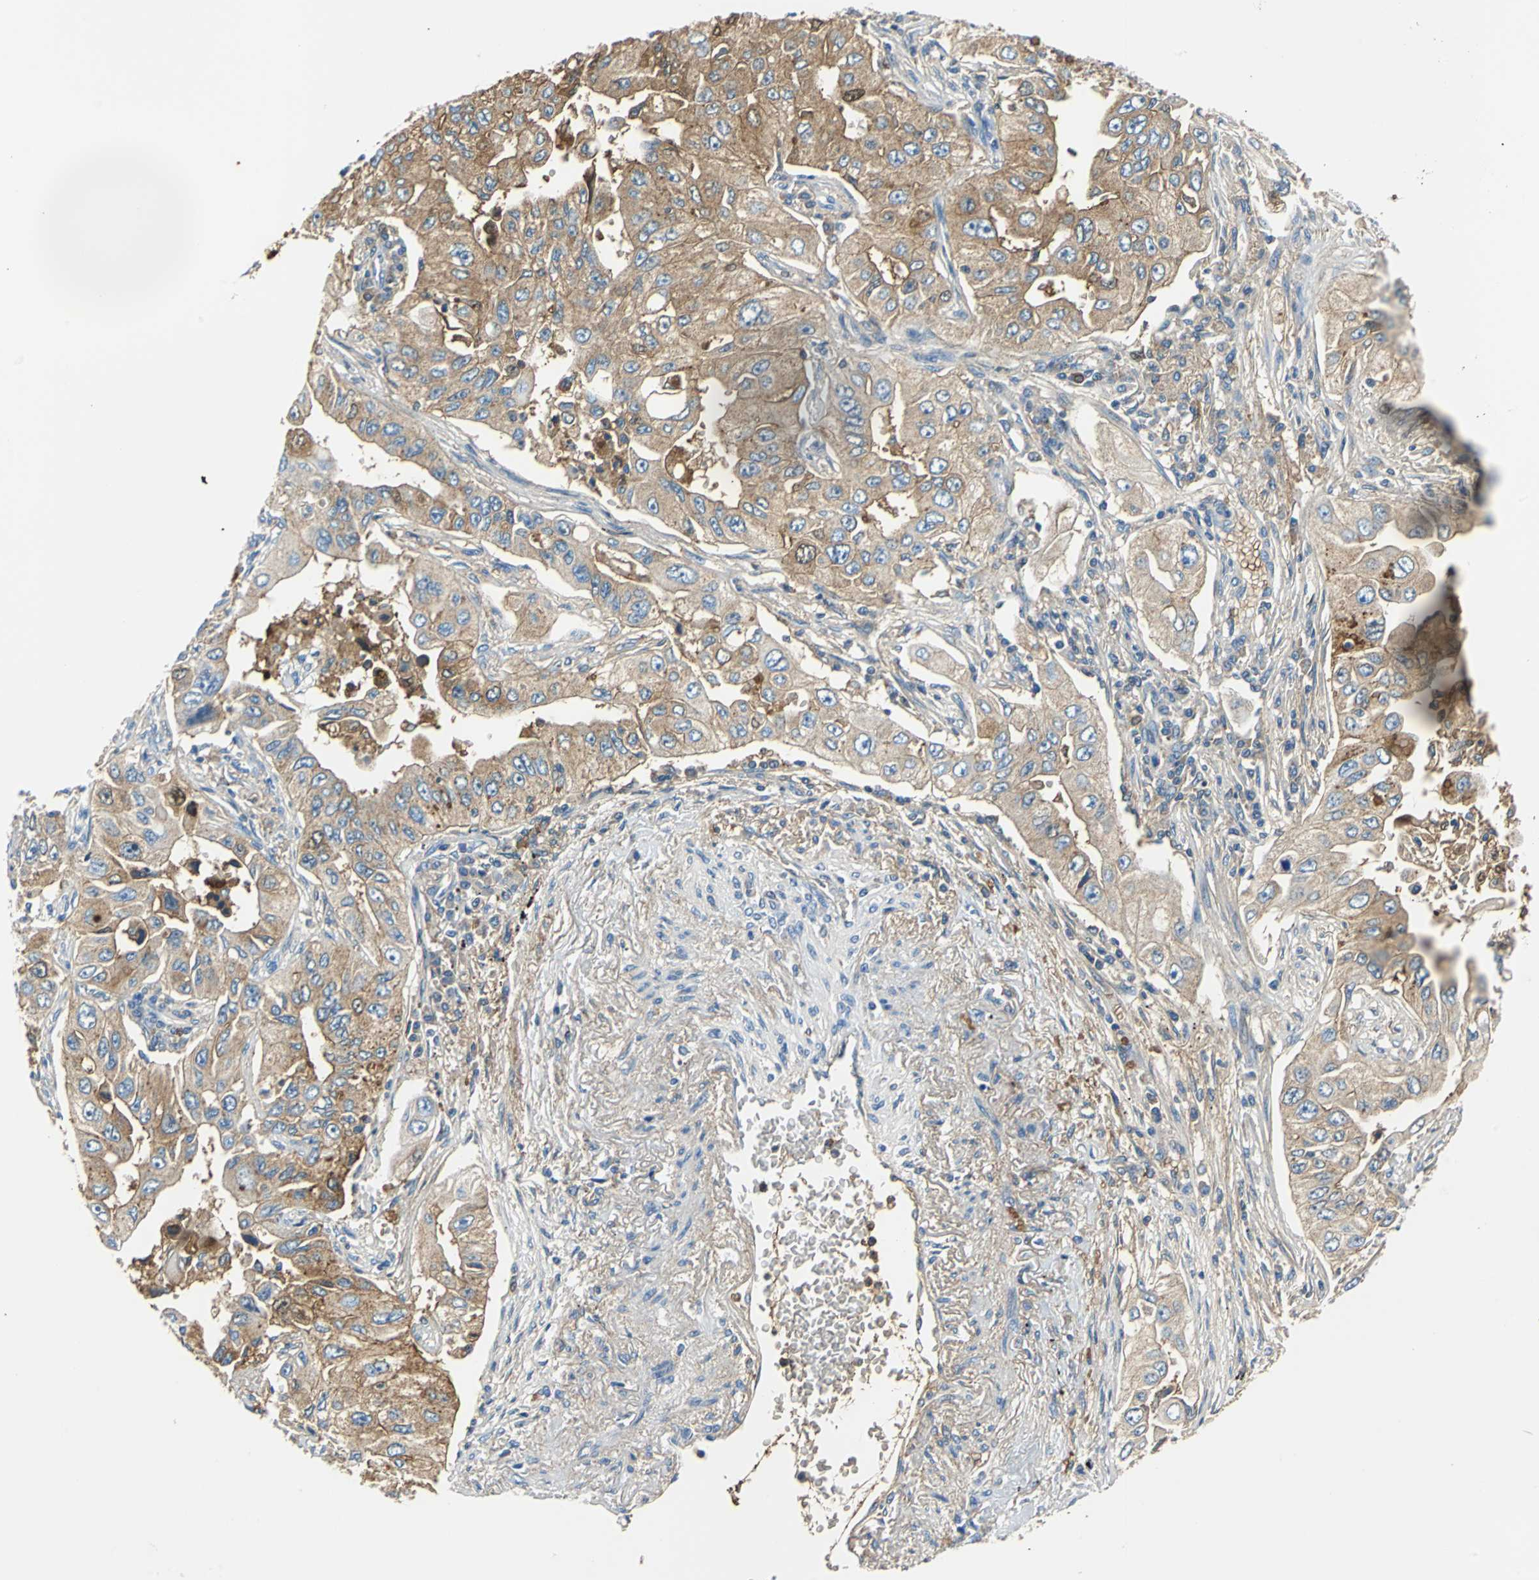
{"staining": {"intensity": "moderate", "quantity": "25%-75%", "location": "cytoplasmic/membranous"}, "tissue": "lung cancer", "cell_type": "Tumor cells", "image_type": "cancer", "snomed": [{"axis": "morphology", "description": "Adenocarcinoma, NOS"}, {"axis": "topography", "description": "Lung"}], "caption": "Lung cancer stained with IHC shows moderate cytoplasmic/membranous expression in about 25%-75% of tumor cells.", "gene": "ALB", "patient": {"sex": "male", "age": 84}}